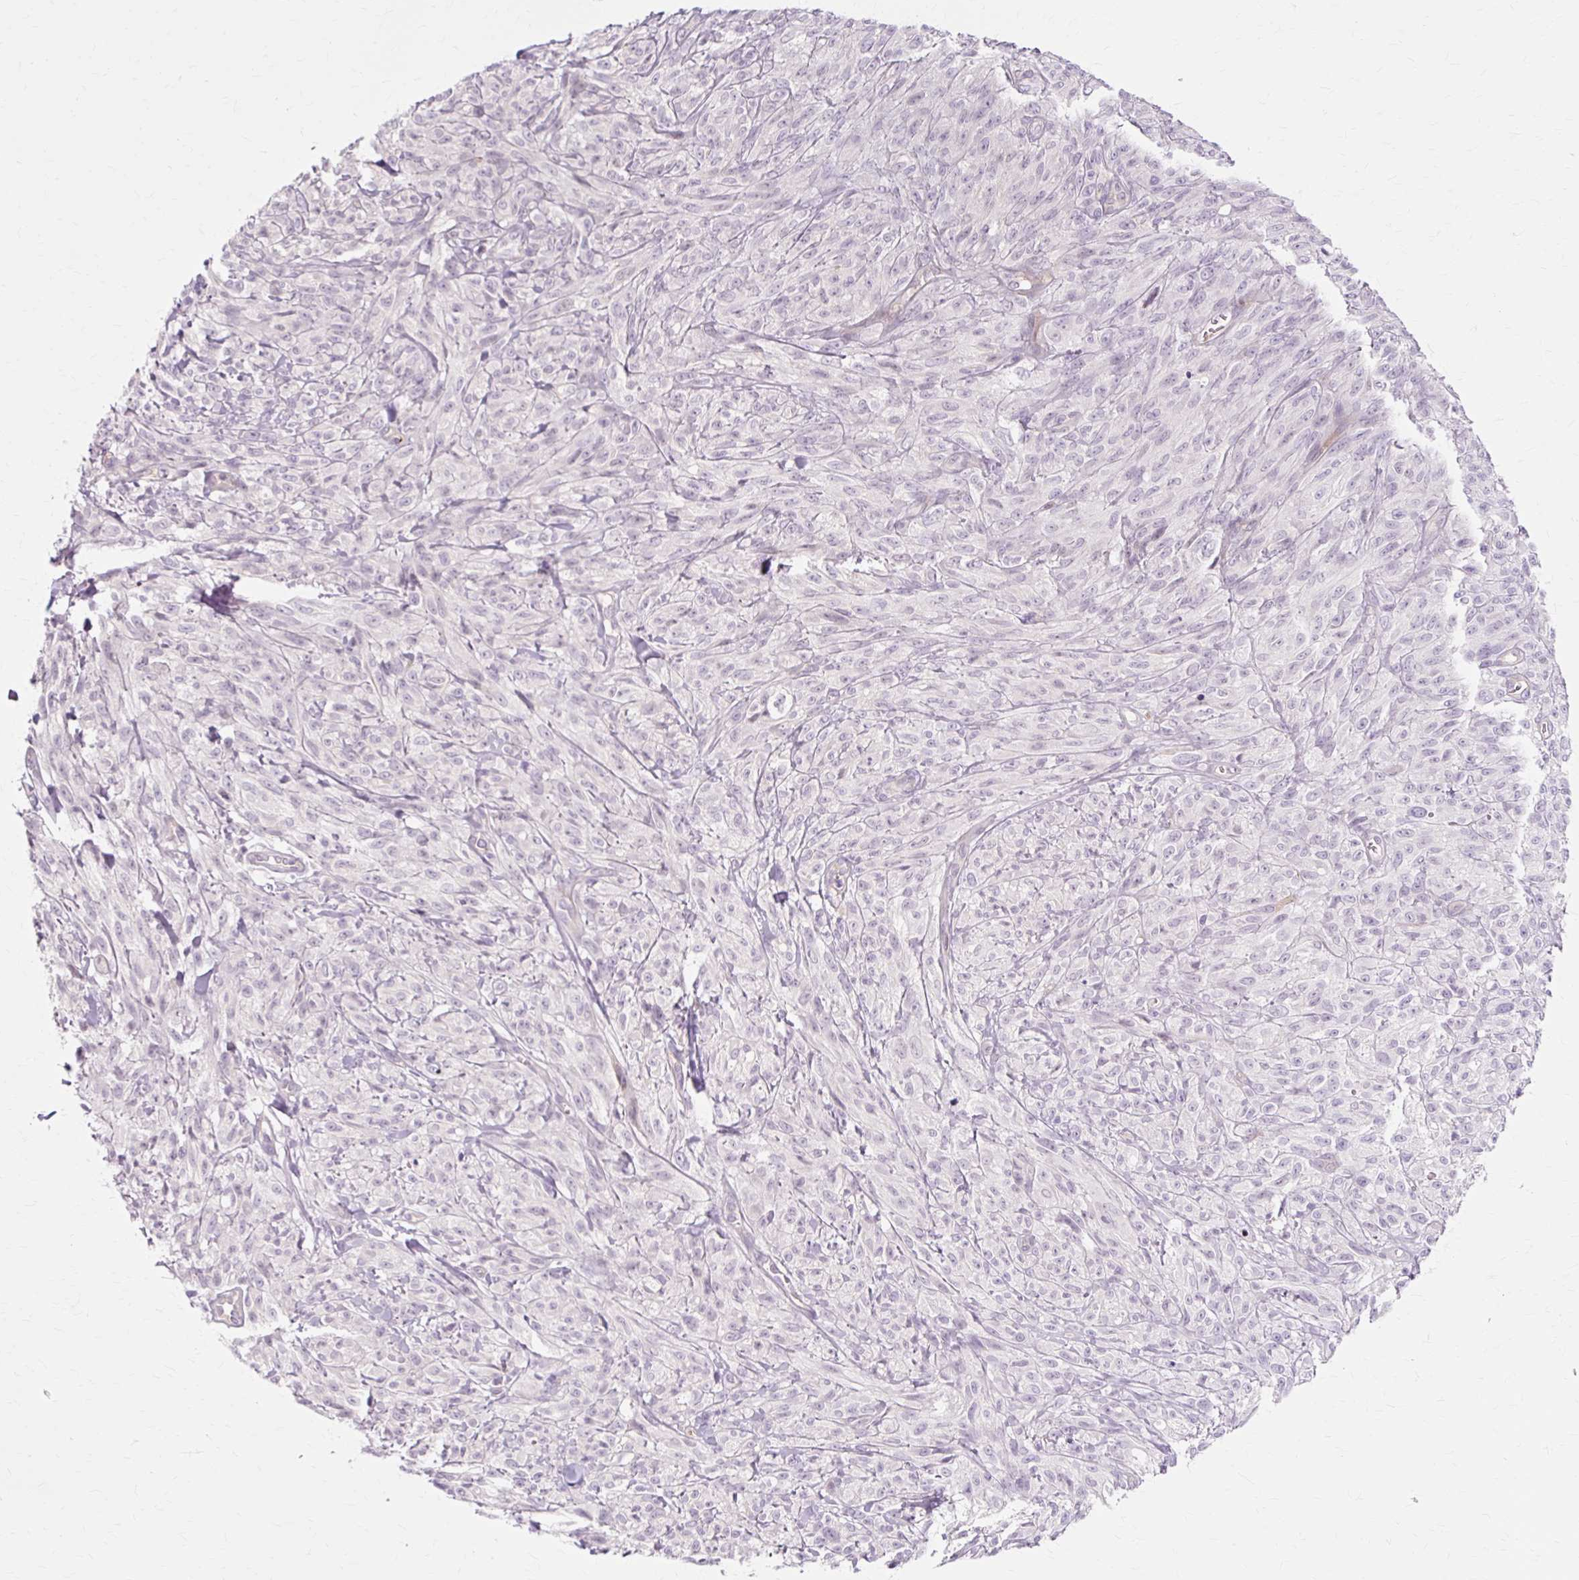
{"staining": {"intensity": "negative", "quantity": "none", "location": "none"}, "tissue": "melanoma", "cell_type": "Tumor cells", "image_type": "cancer", "snomed": [{"axis": "morphology", "description": "Malignant melanoma, NOS"}, {"axis": "topography", "description": "Skin of upper arm"}], "caption": "There is no significant positivity in tumor cells of malignant melanoma.", "gene": "ZNF35", "patient": {"sex": "female", "age": 65}}